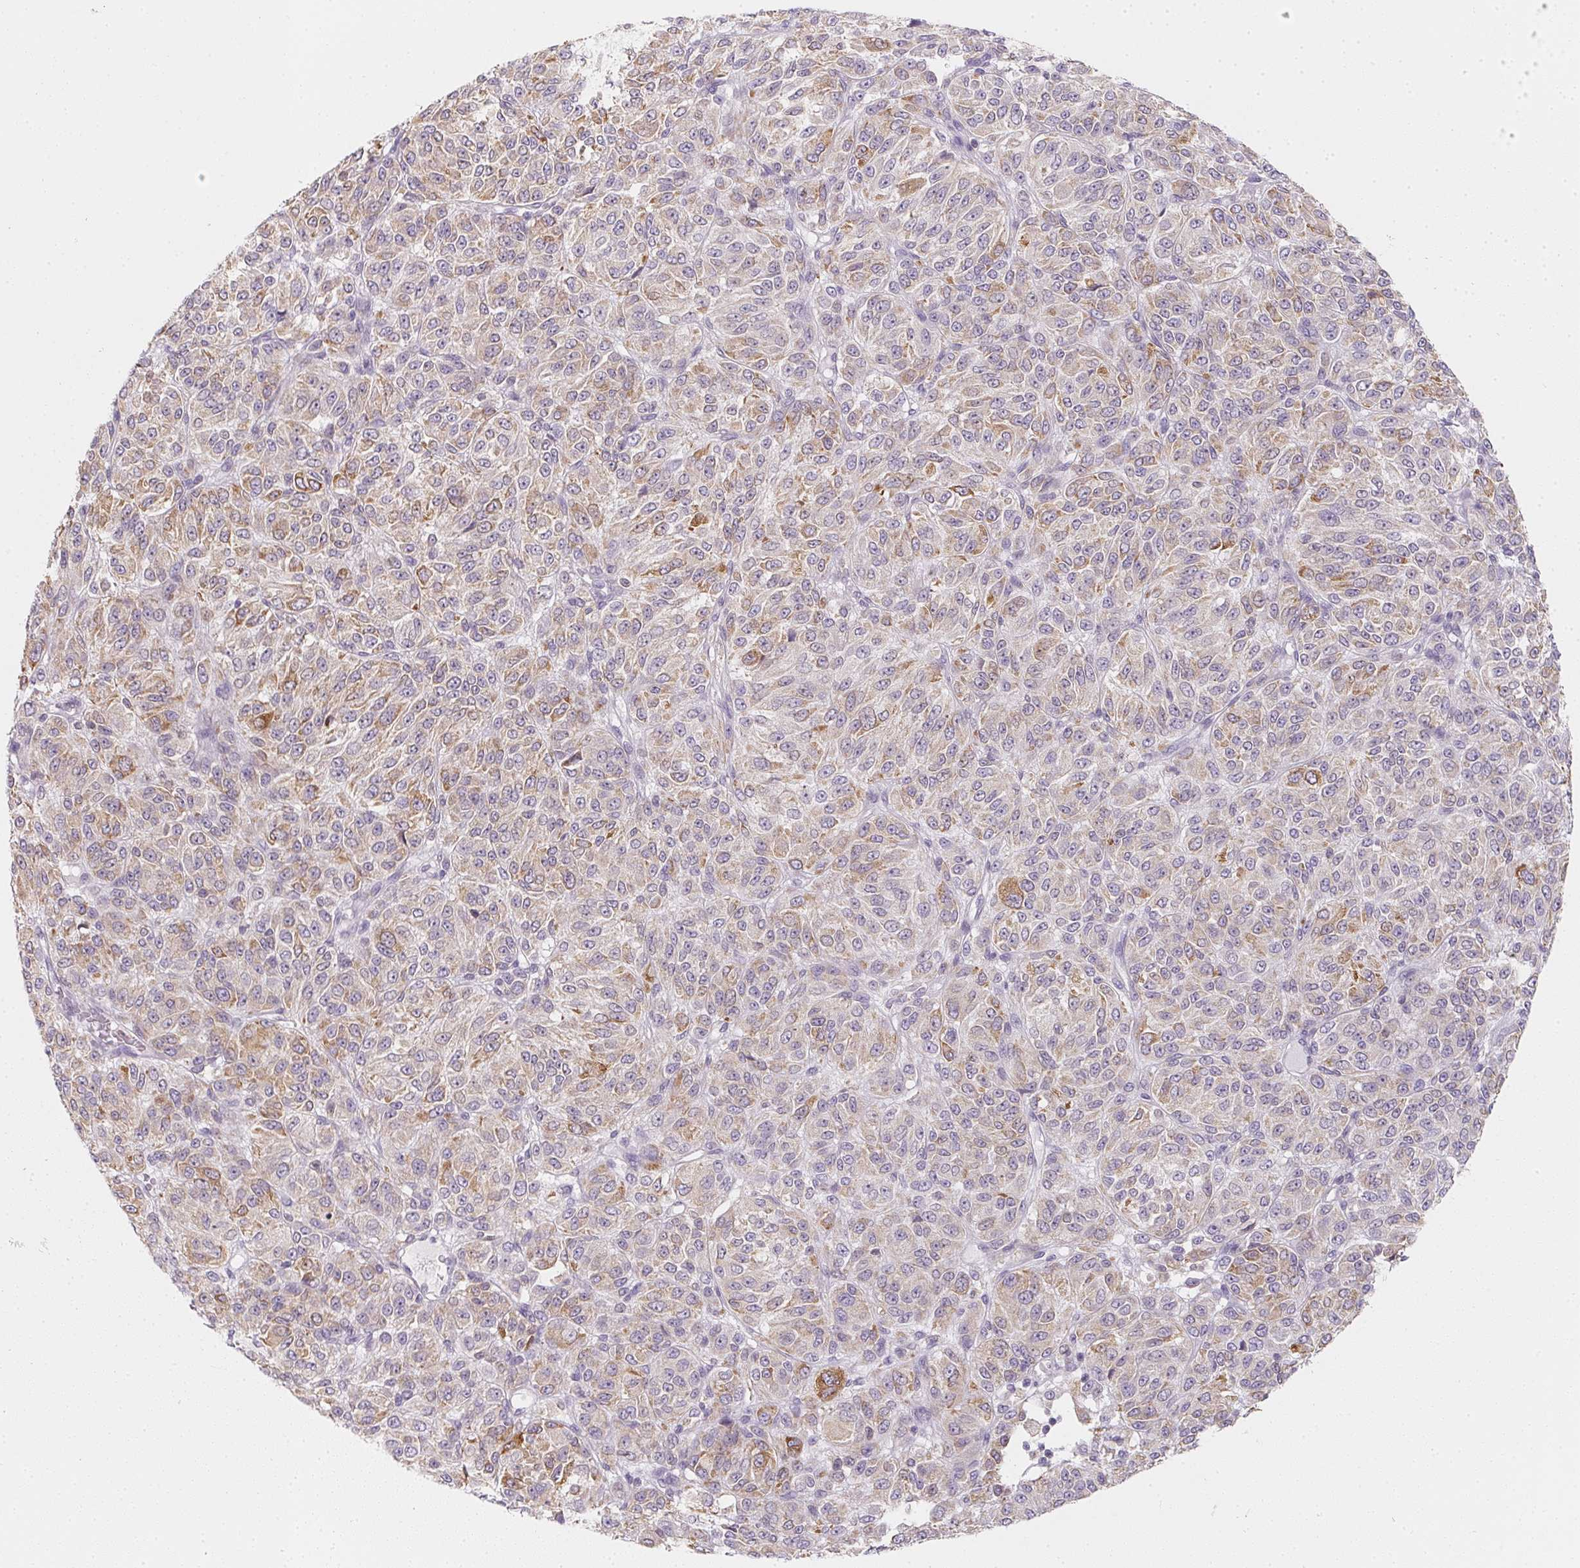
{"staining": {"intensity": "weak", "quantity": "25%-75%", "location": "cytoplasmic/membranous"}, "tissue": "melanoma", "cell_type": "Tumor cells", "image_type": "cancer", "snomed": [{"axis": "morphology", "description": "Malignant melanoma, Metastatic site"}, {"axis": "topography", "description": "Brain"}], "caption": "An IHC histopathology image of tumor tissue is shown. Protein staining in brown shows weak cytoplasmic/membranous positivity in malignant melanoma (metastatic site) within tumor cells.", "gene": "SOAT1", "patient": {"sex": "female", "age": 56}}